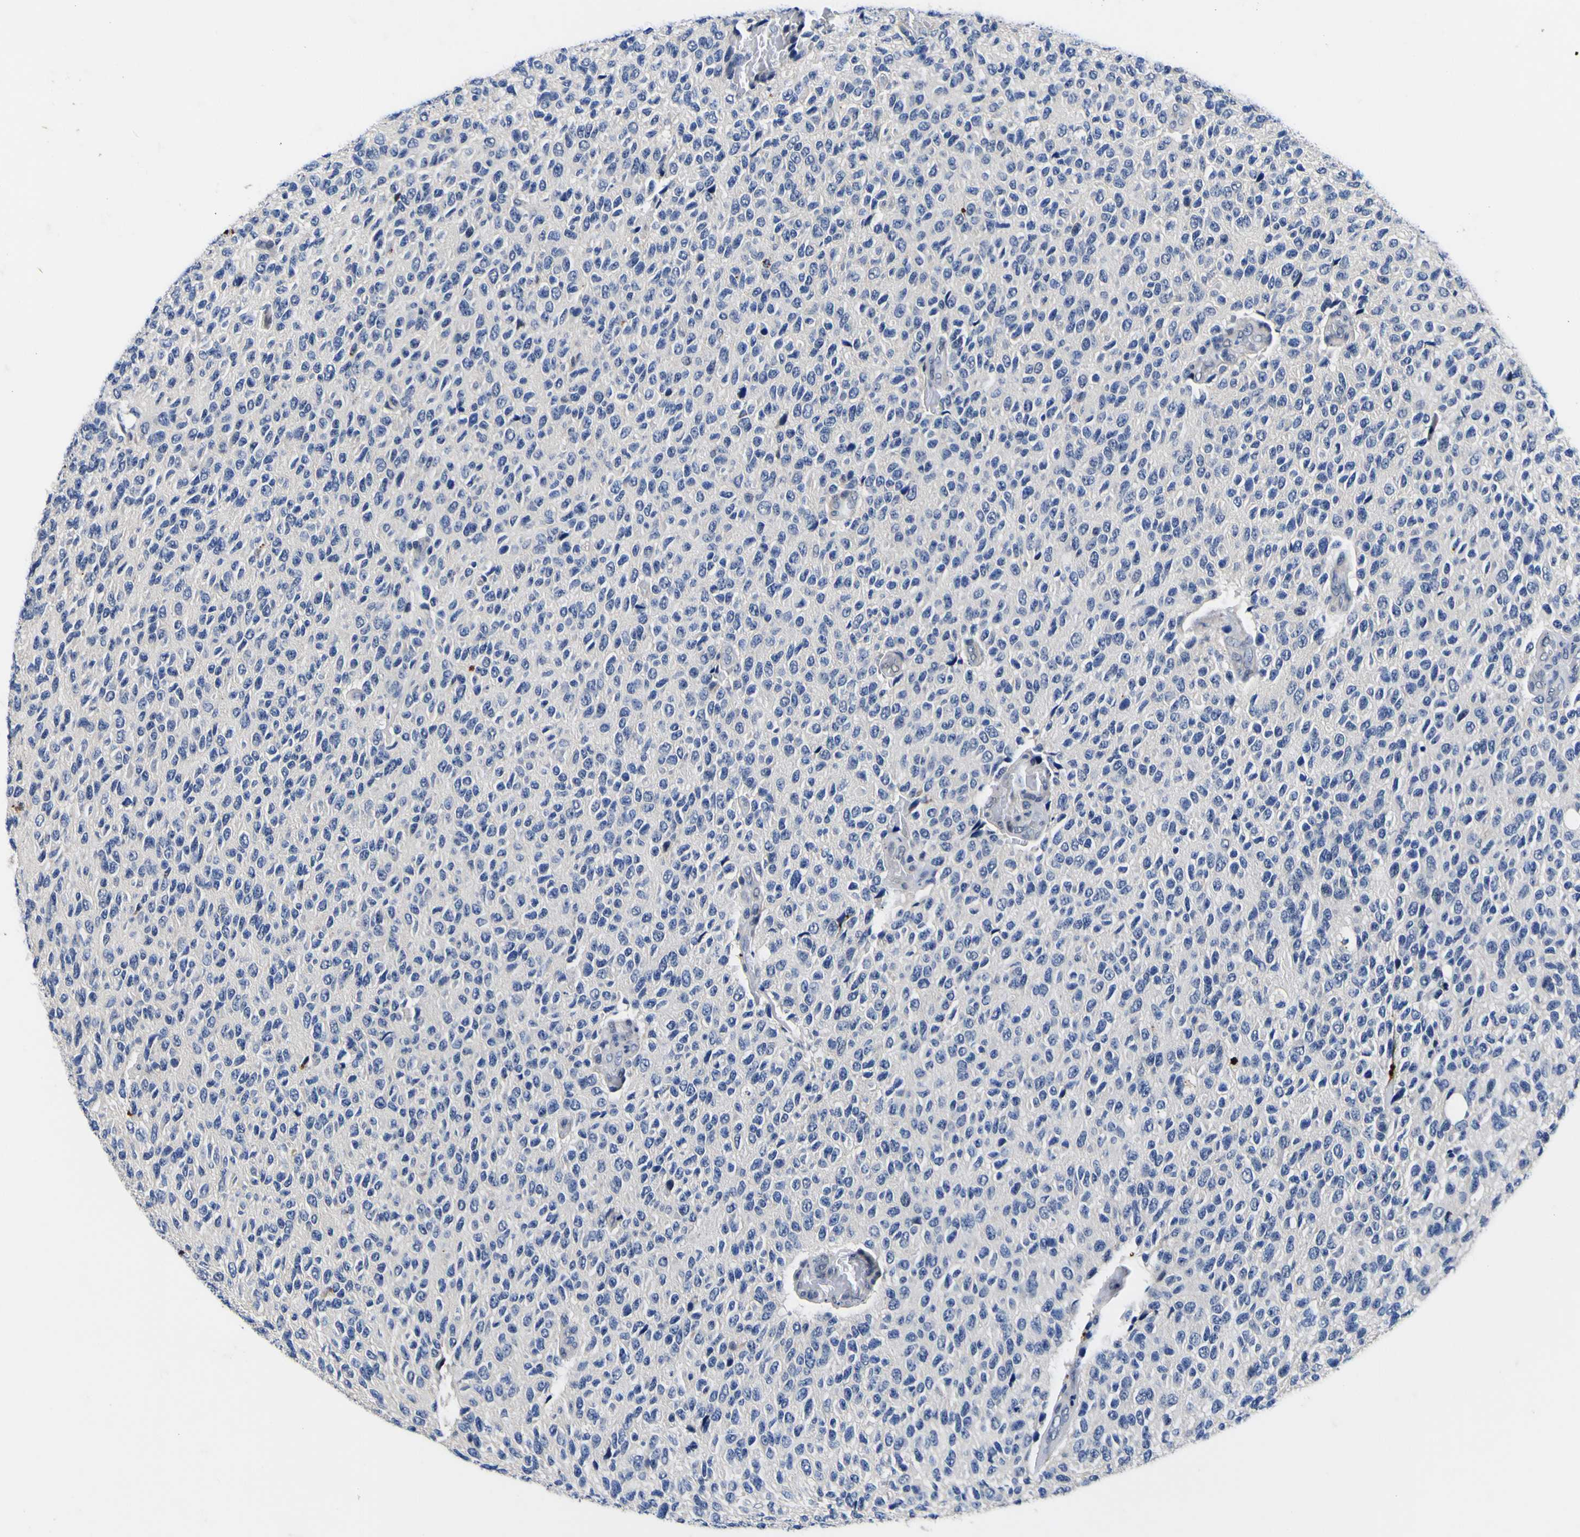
{"staining": {"intensity": "negative", "quantity": "none", "location": "none"}, "tissue": "glioma", "cell_type": "Tumor cells", "image_type": "cancer", "snomed": [{"axis": "morphology", "description": "Glioma, malignant, High grade"}, {"axis": "topography", "description": "pancreas cauda"}], "caption": "Tumor cells are negative for protein expression in human malignant glioma (high-grade). The staining is performed using DAB brown chromogen with nuclei counter-stained in using hematoxylin.", "gene": "IGFLR1", "patient": {"sex": "male", "age": 60}}